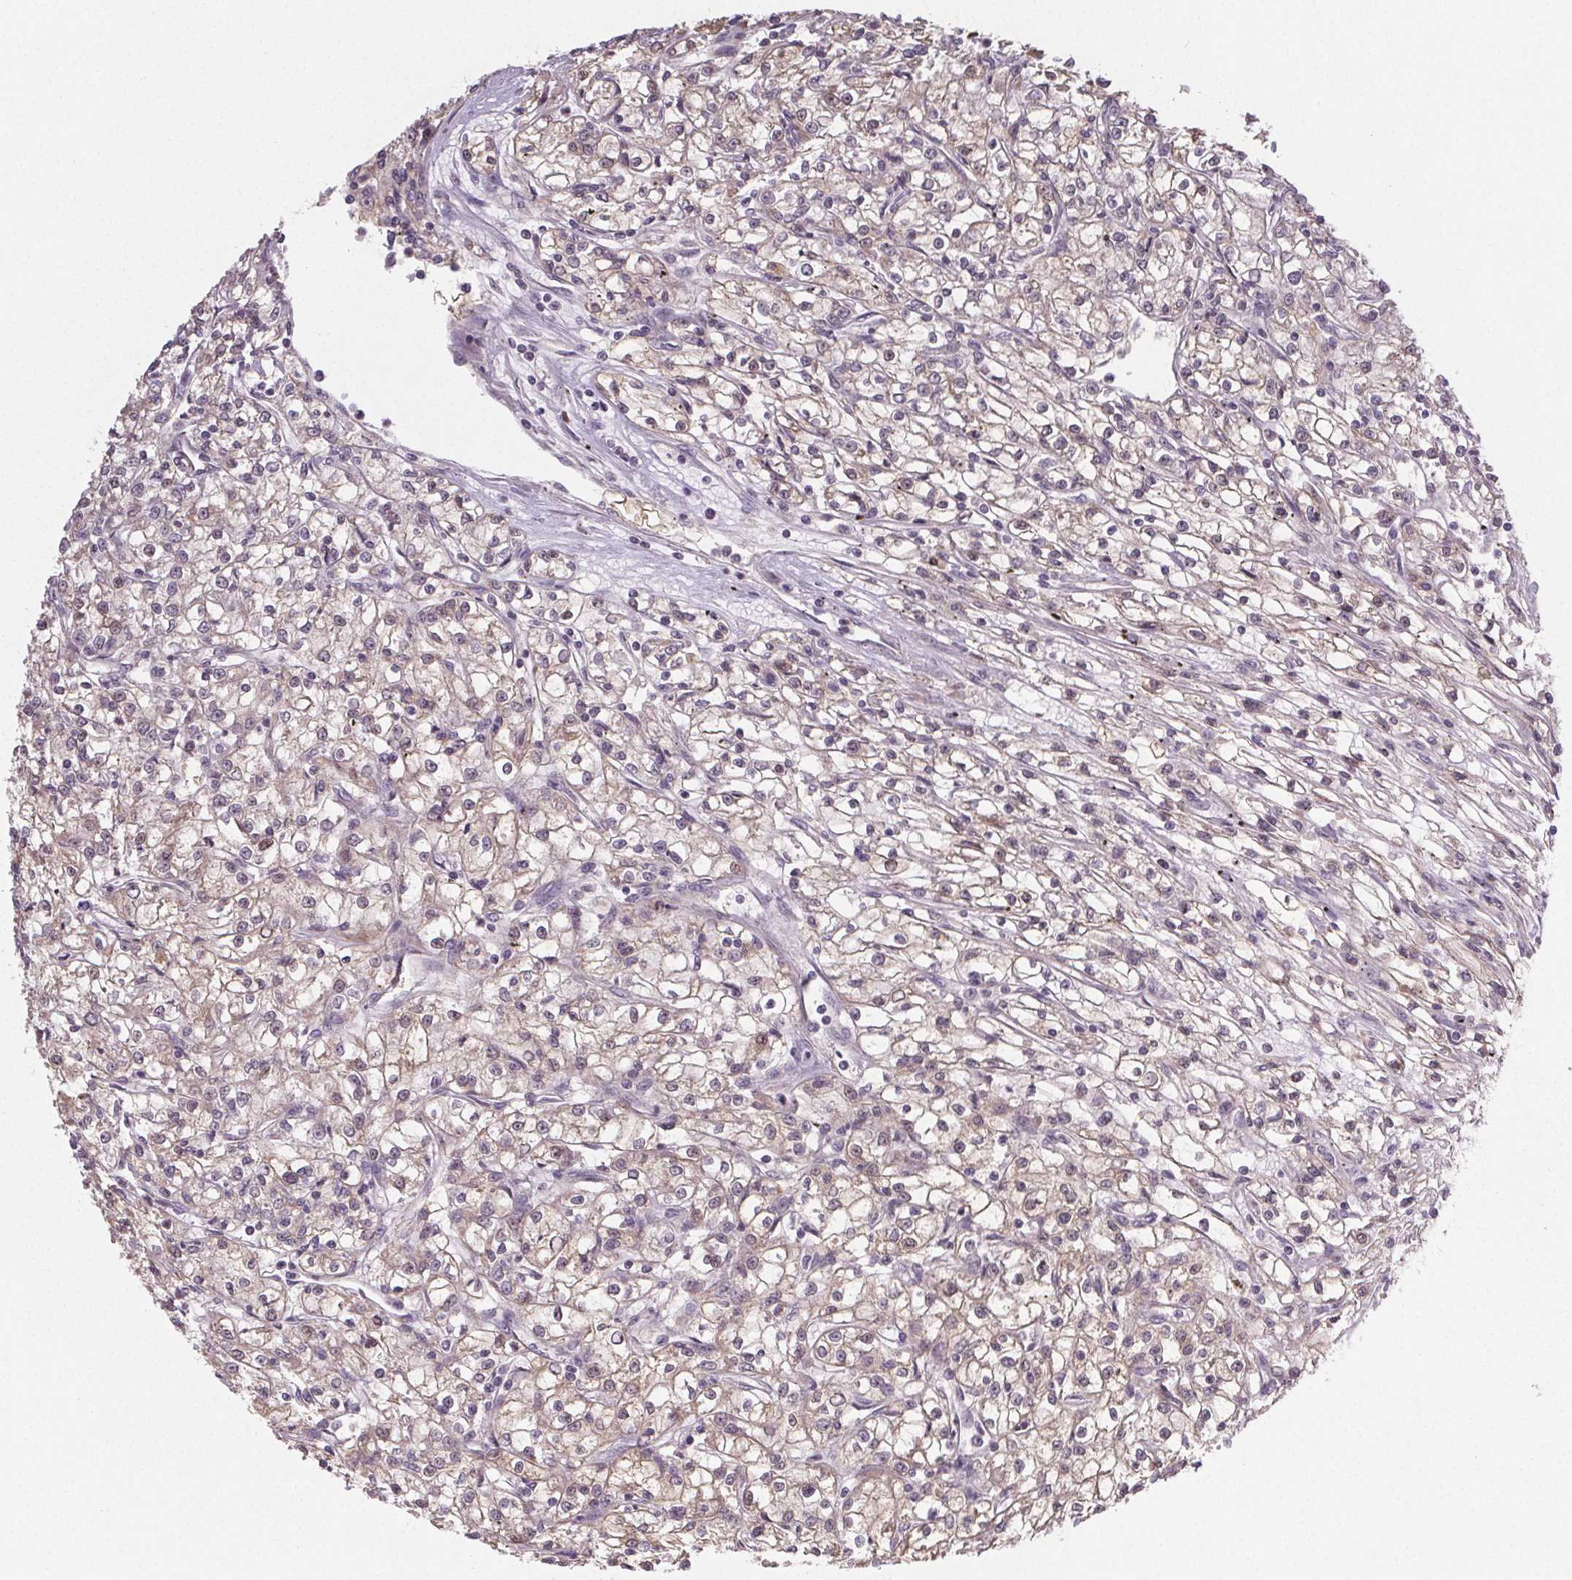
{"staining": {"intensity": "negative", "quantity": "none", "location": "none"}, "tissue": "renal cancer", "cell_type": "Tumor cells", "image_type": "cancer", "snomed": [{"axis": "morphology", "description": "Adenocarcinoma, NOS"}, {"axis": "topography", "description": "Kidney"}], "caption": "Adenocarcinoma (renal) was stained to show a protein in brown. There is no significant positivity in tumor cells. (DAB immunohistochemistry (IHC), high magnification).", "gene": "SLC26A2", "patient": {"sex": "female", "age": 59}}